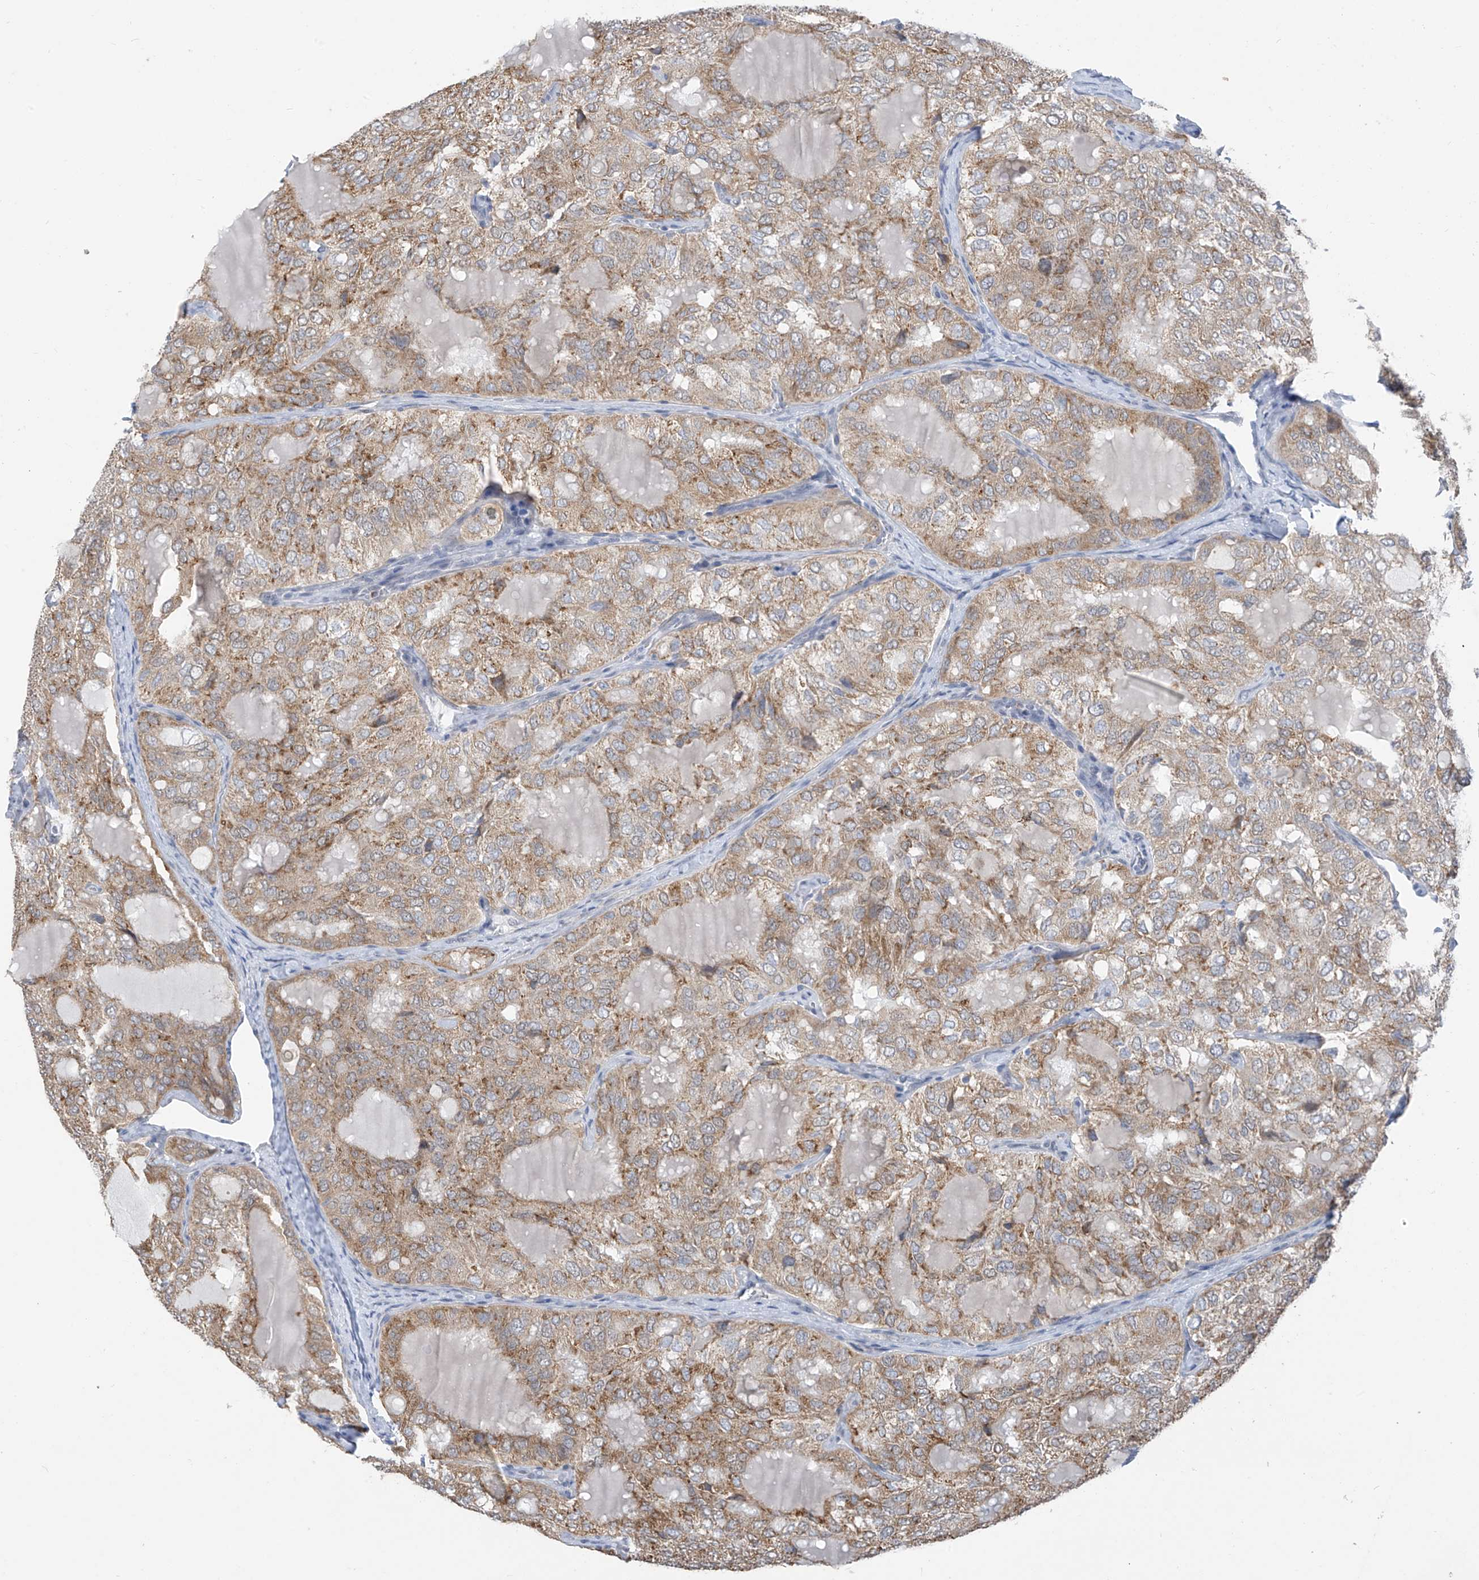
{"staining": {"intensity": "moderate", "quantity": ">75%", "location": "cytoplasmic/membranous"}, "tissue": "thyroid cancer", "cell_type": "Tumor cells", "image_type": "cancer", "snomed": [{"axis": "morphology", "description": "Follicular adenoma carcinoma, NOS"}, {"axis": "topography", "description": "Thyroid gland"}], "caption": "This is a photomicrograph of immunohistochemistry (IHC) staining of thyroid follicular adenoma carcinoma, which shows moderate positivity in the cytoplasmic/membranous of tumor cells.", "gene": "CYP4V2", "patient": {"sex": "male", "age": 75}}